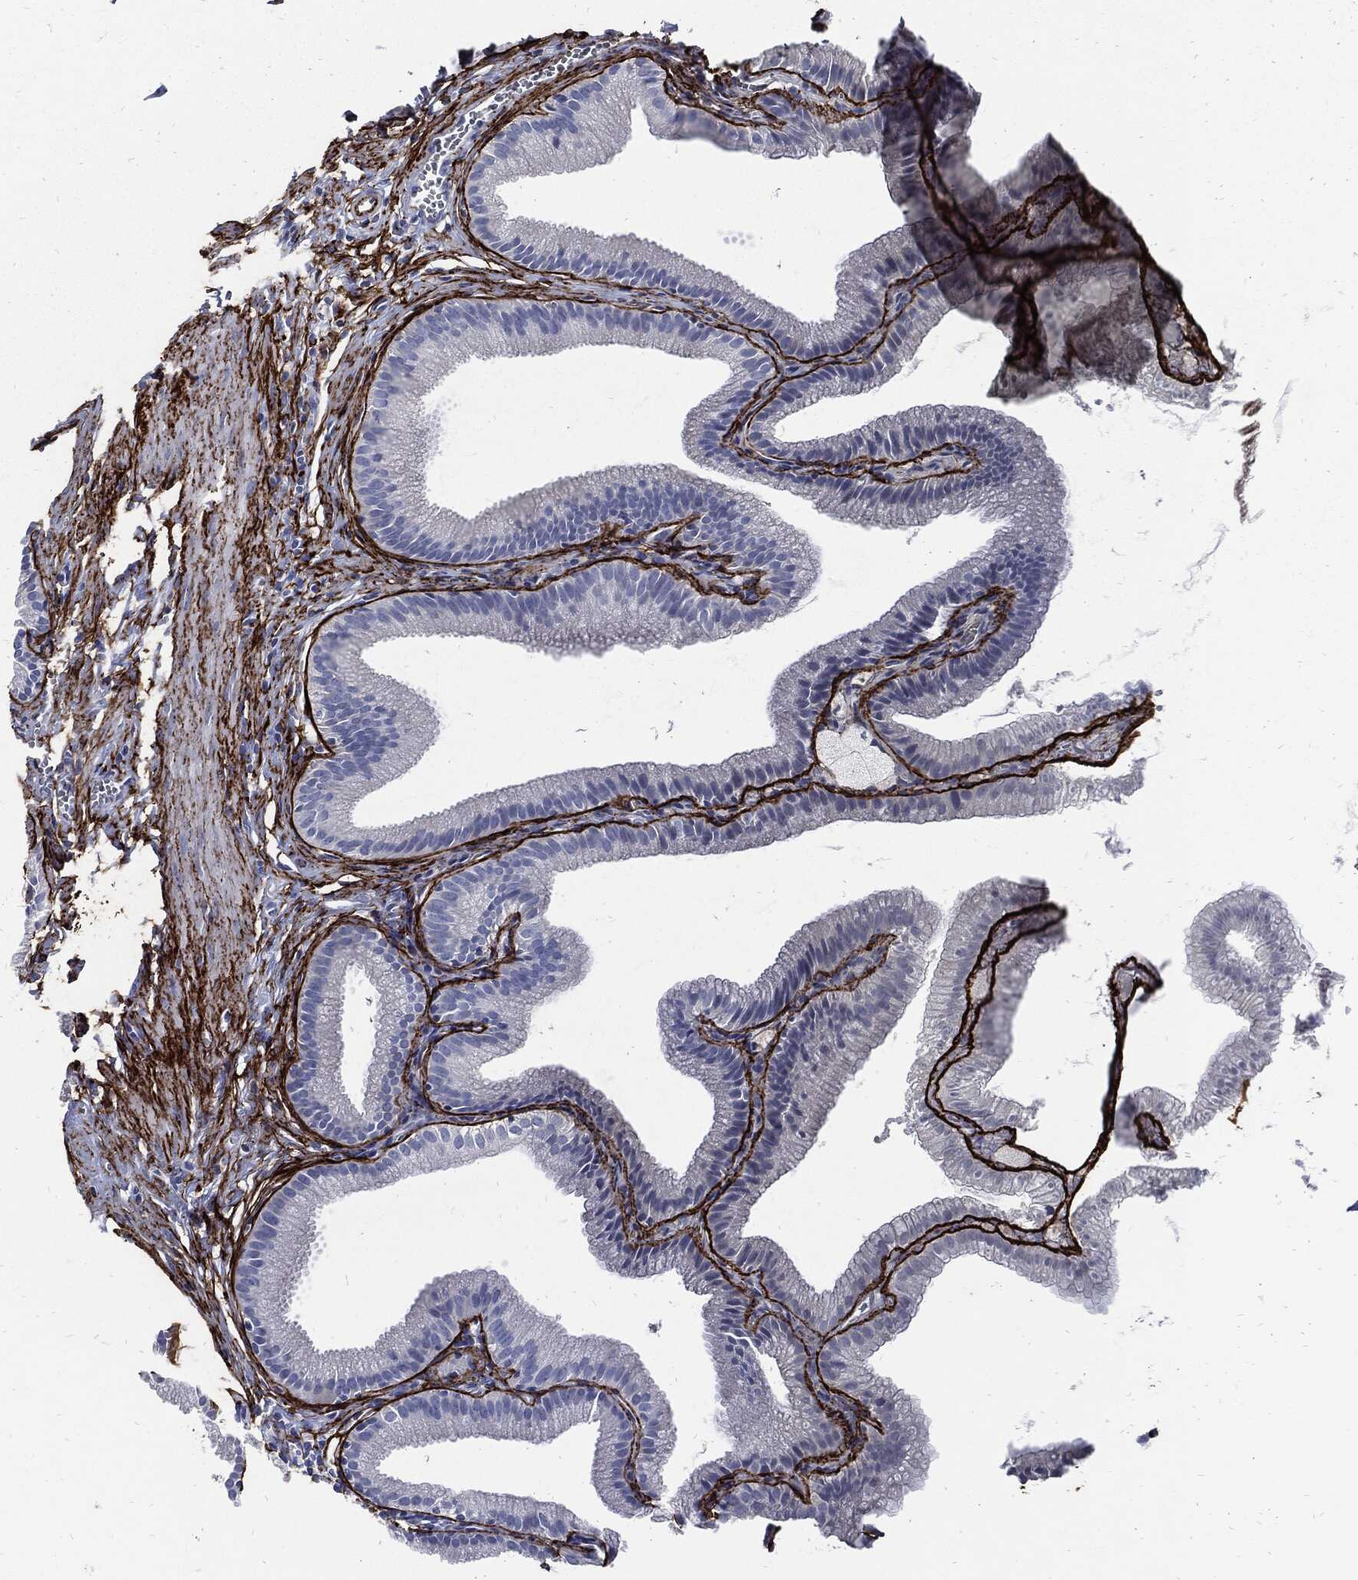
{"staining": {"intensity": "negative", "quantity": "none", "location": "none"}, "tissue": "gallbladder", "cell_type": "Glandular cells", "image_type": "normal", "snomed": [{"axis": "morphology", "description": "Normal tissue, NOS"}, {"axis": "topography", "description": "Gallbladder"}], "caption": "Photomicrograph shows no protein positivity in glandular cells of normal gallbladder. Nuclei are stained in blue.", "gene": "FBN1", "patient": {"sex": "male", "age": 38}}